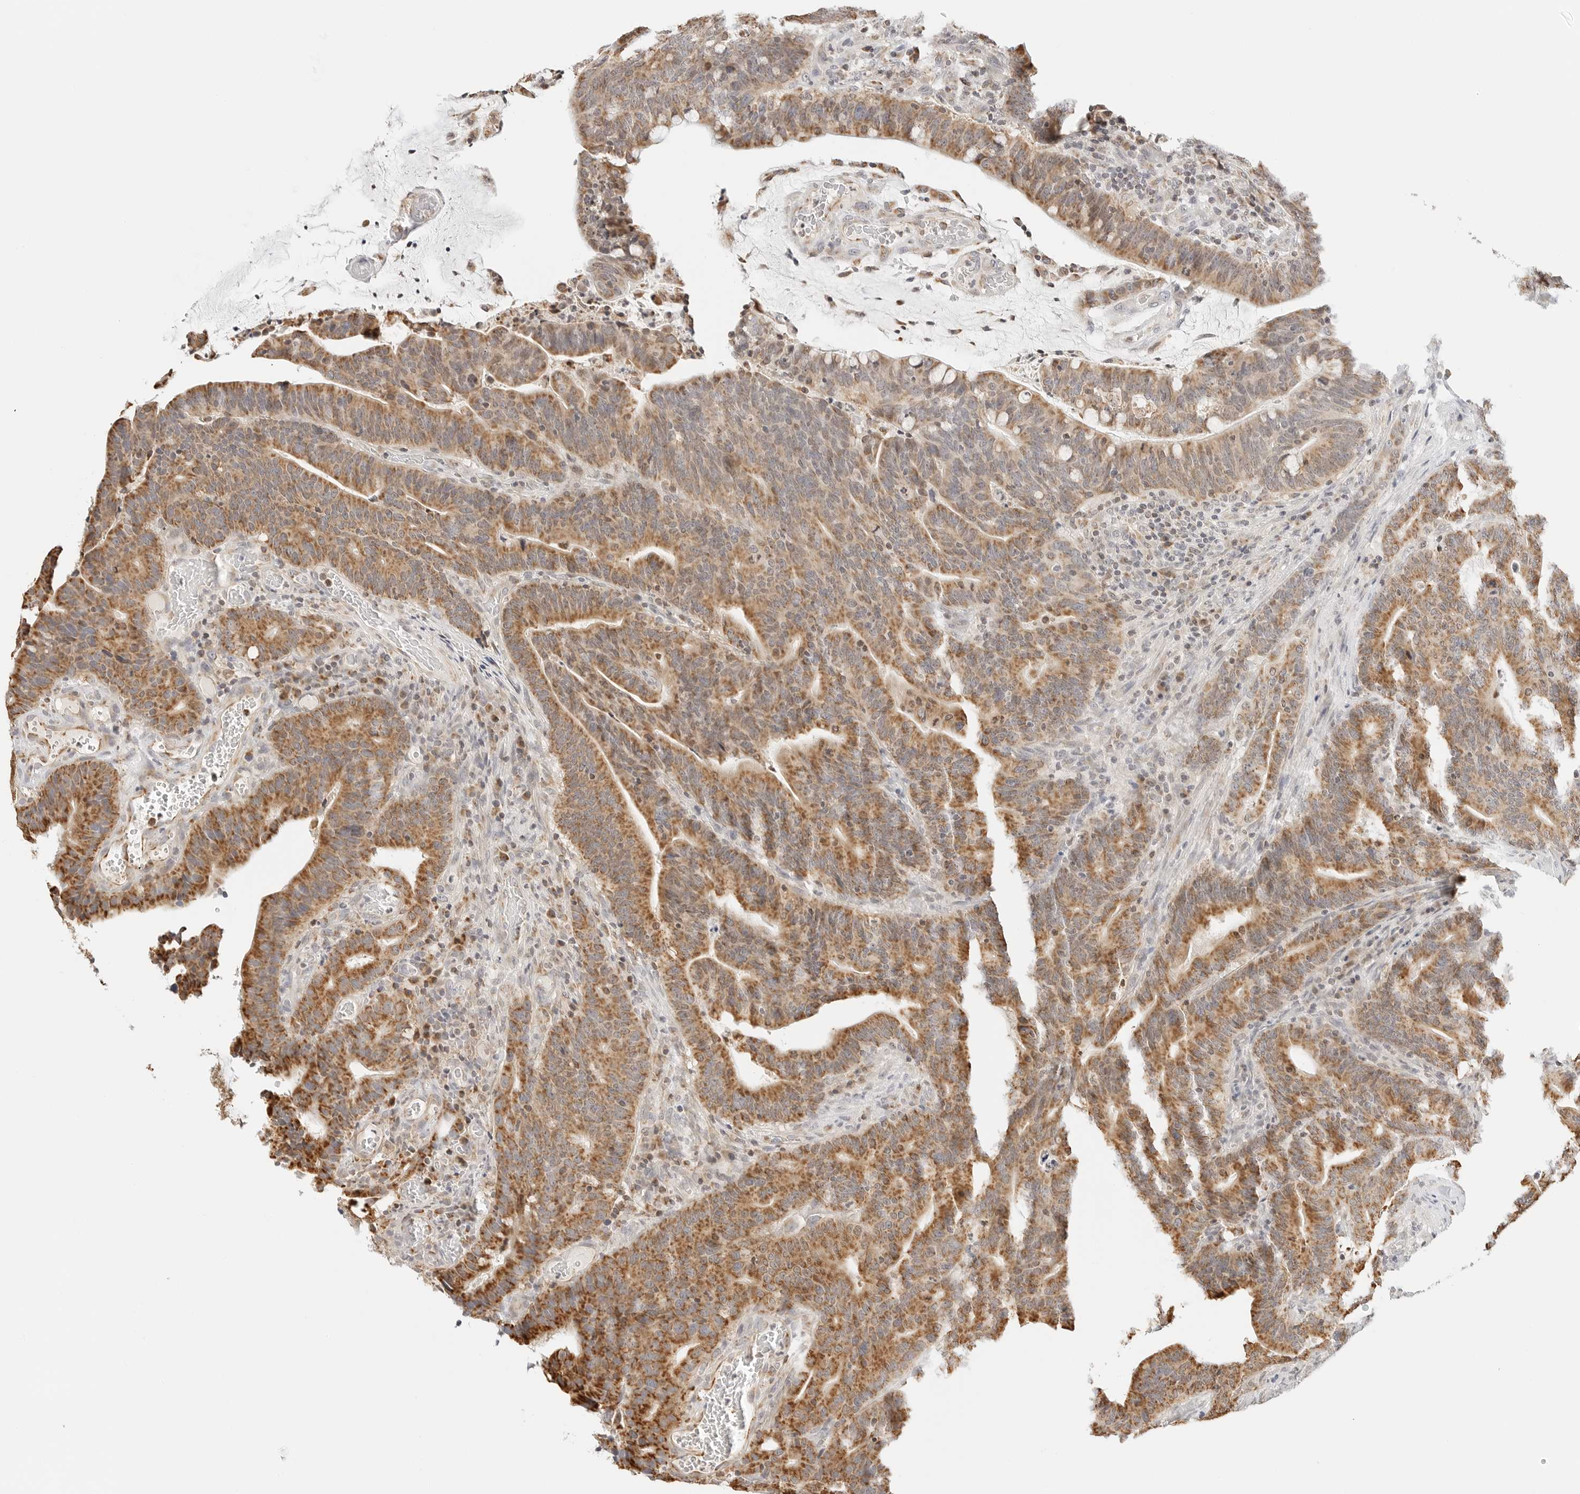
{"staining": {"intensity": "moderate", "quantity": ">75%", "location": "cytoplasmic/membranous"}, "tissue": "colorectal cancer", "cell_type": "Tumor cells", "image_type": "cancer", "snomed": [{"axis": "morphology", "description": "Adenocarcinoma, NOS"}, {"axis": "topography", "description": "Colon"}], "caption": "Adenocarcinoma (colorectal) was stained to show a protein in brown. There is medium levels of moderate cytoplasmic/membranous expression in about >75% of tumor cells. The staining was performed using DAB, with brown indicating positive protein expression. Nuclei are stained blue with hematoxylin.", "gene": "ATL1", "patient": {"sex": "female", "age": 66}}